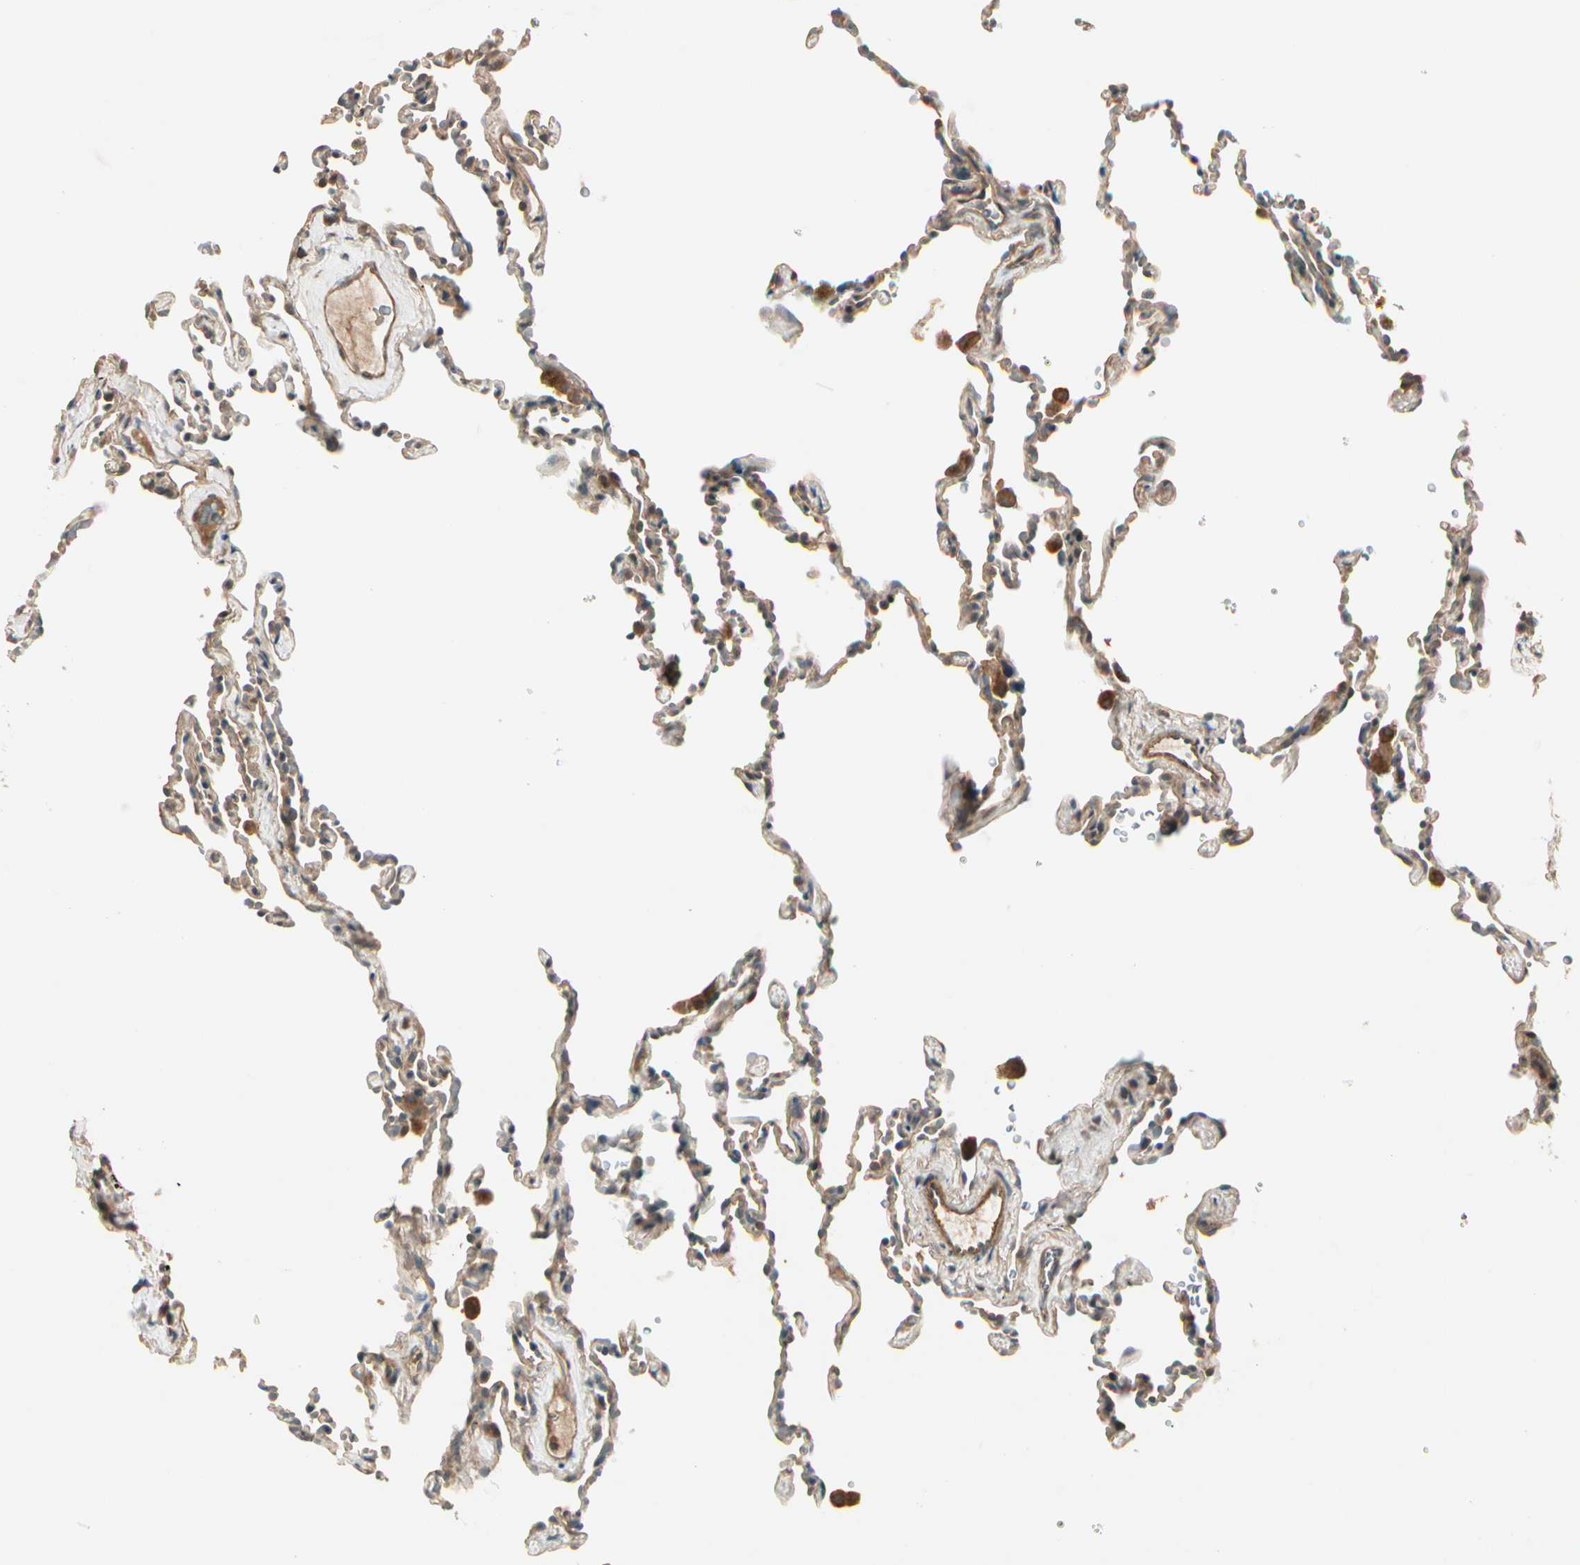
{"staining": {"intensity": "moderate", "quantity": "<25%", "location": "cytoplasmic/membranous"}, "tissue": "lung", "cell_type": "Alveolar cells", "image_type": "normal", "snomed": [{"axis": "morphology", "description": "Normal tissue, NOS"}, {"axis": "morphology", "description": "Soft tissue tumor metastatic"}, {"axis": "topography", "description": "Lung"}], "caption": "High-power microscopy captured an IHC micrograph of normal lung, revealing moderate cytoplasmic/membranous positivity in about <25% of alveolar cells.", "gene": "ACVR1", "patient": {"sex": "male", "age": 59}}